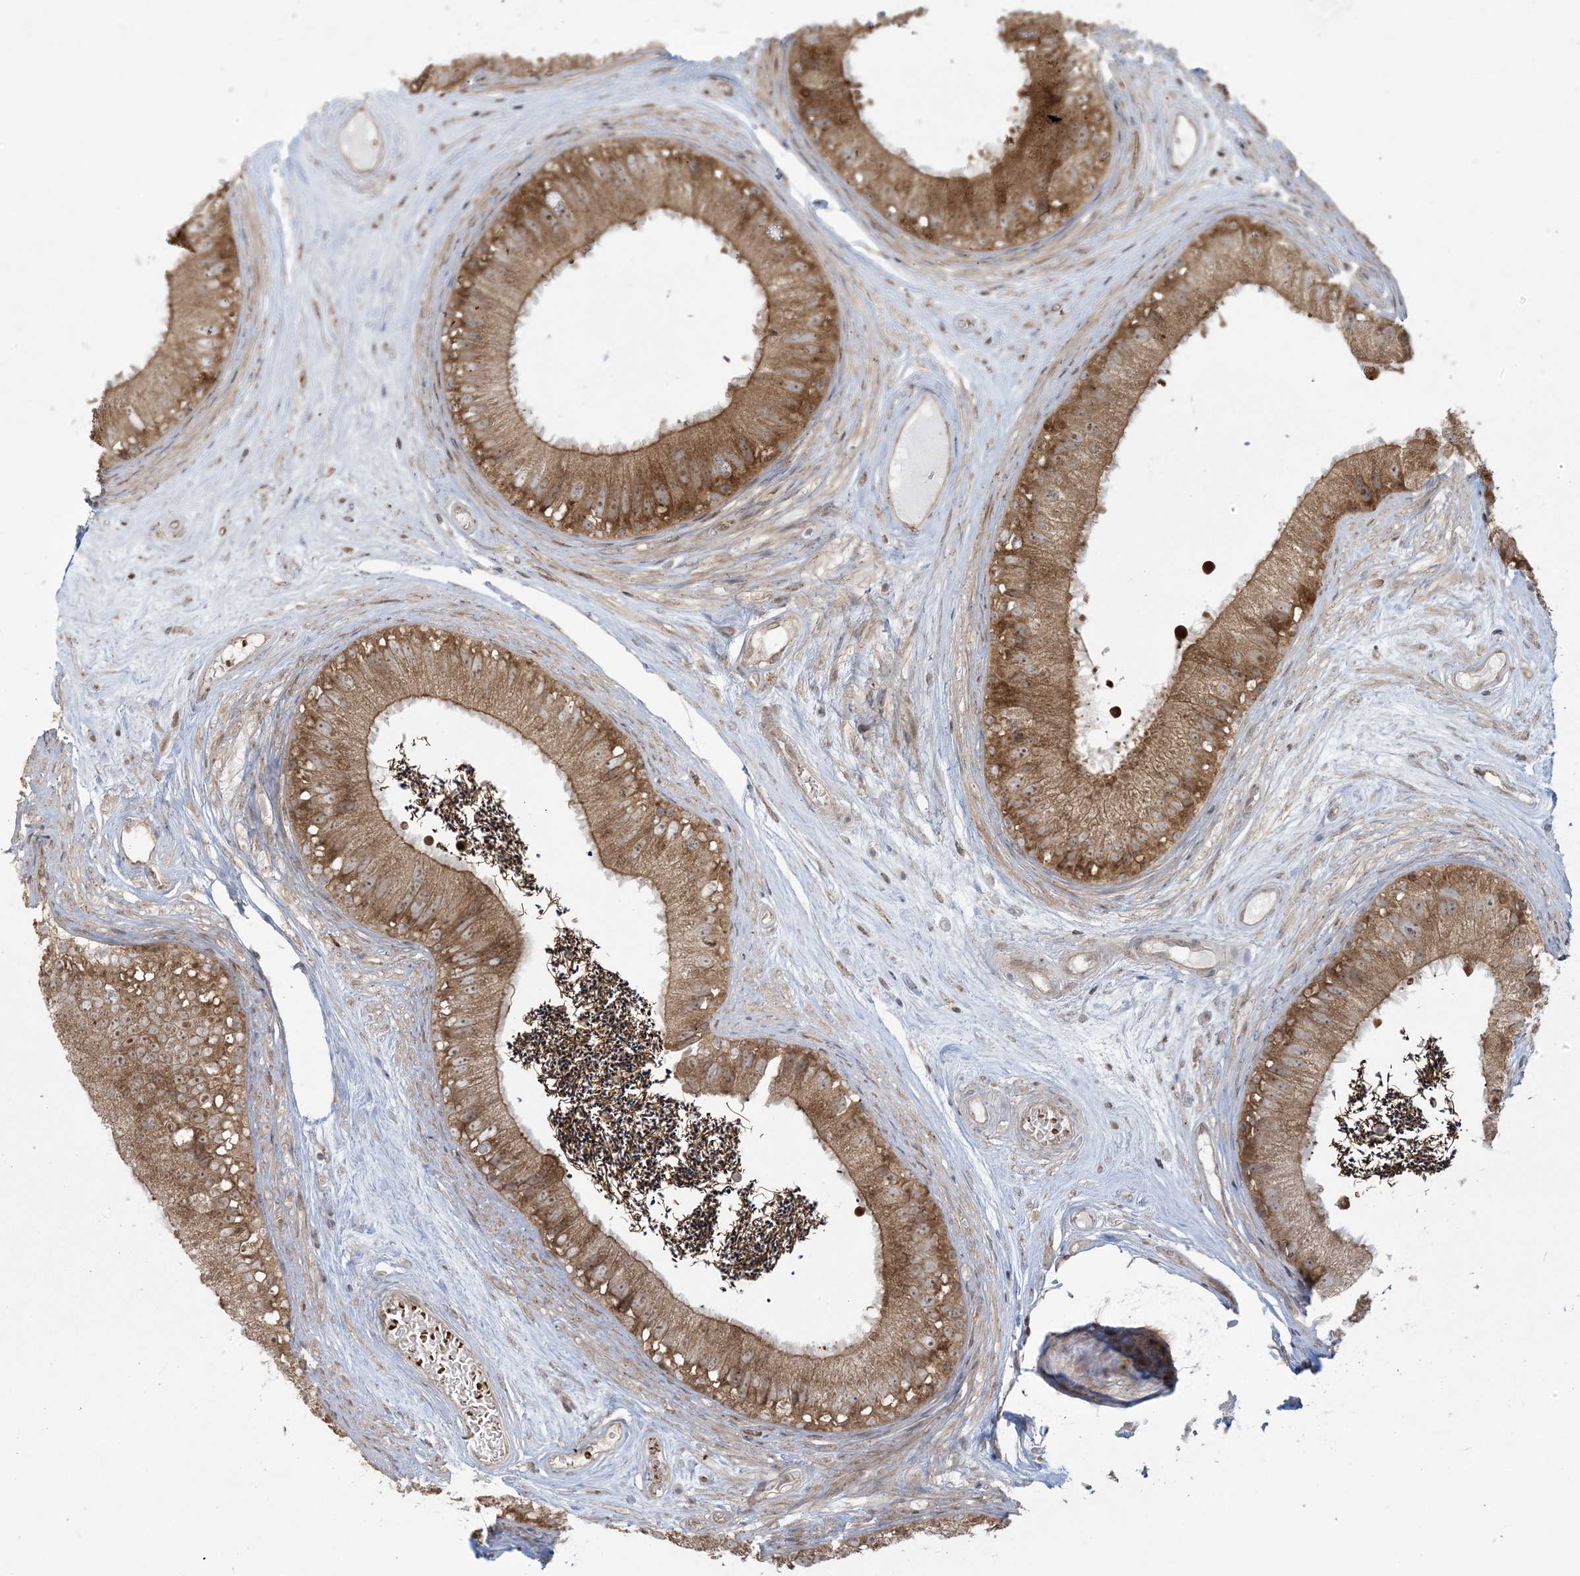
{"staining": {"intensity": "moderate", "quantity": ">75%", "location": "cytoplasmic/membranous"}, "tissue": "epididymis", "cell_type": "Glandular cells", "image_type": "normal", "snomed": [{"axis": "morphology", "description": "Normal tissue, NOS"}, {"axis": "topography", "description": "Epididymis"}], "caption": "The histopathology image displays a brown stain indicating the presence of a protein in the cytoplasmic/membranous of glandular cells in epididymis. Using DAB (brown) and hematoxylin (blue) stains, captured at high magnification using brightfield microscopy.", "gene": "ABCF3", "patient": {"sex": "male", "age": 77}}